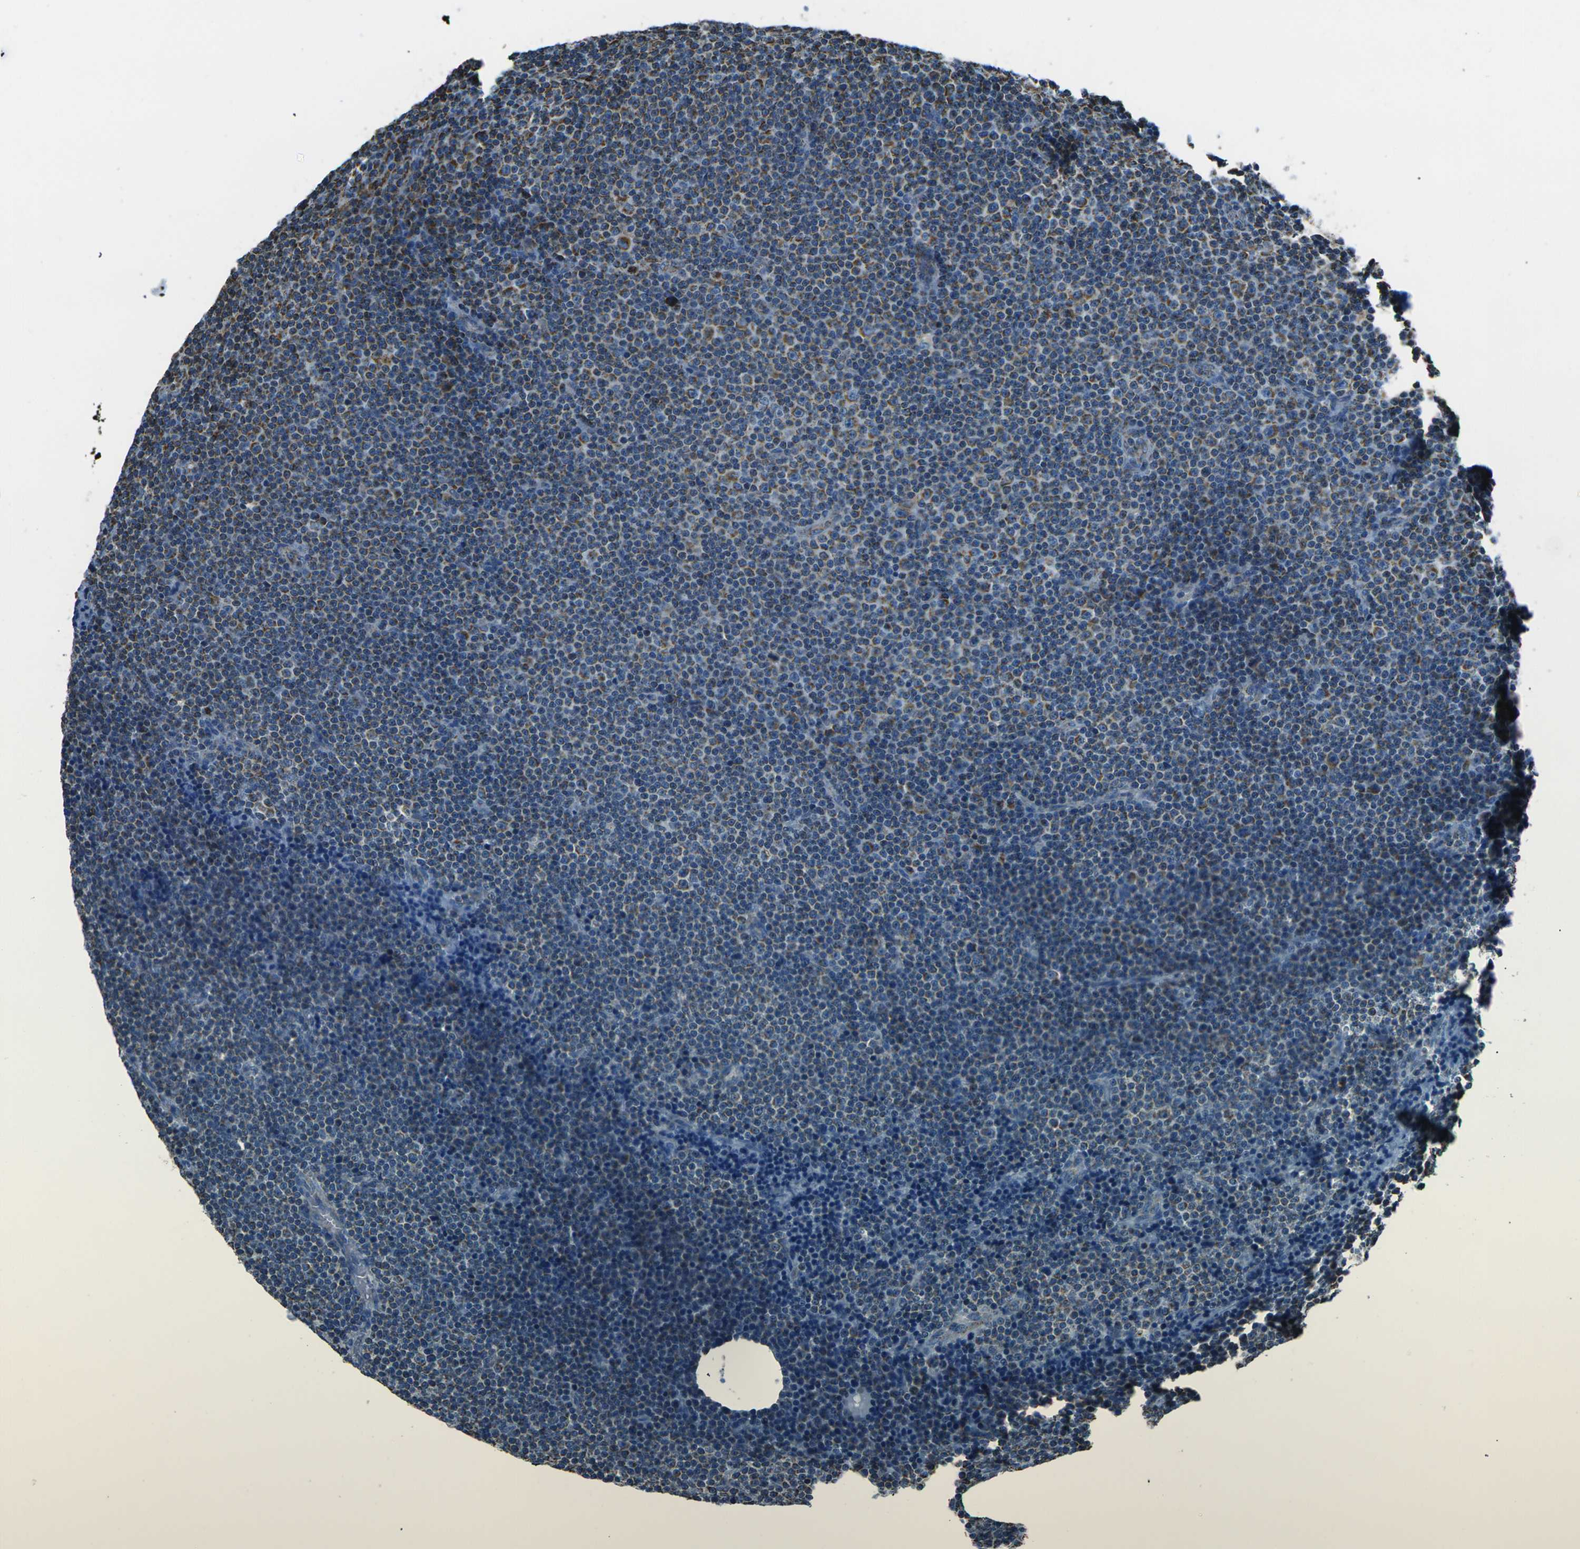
{"staining": {"intensity": "moderate", "quantity": ">75%", "location": "cytoplasmic/membranous"}, "tissue": "lymphoma", "cell_type": "Tumor cells", "image_type": "cancer", "snomed": [{"axis": "morphology", "description": "Malignant lymphoma, non-Hodgkin's type, Low grade"}, {"axis": "topography", "description": "Lymph node"}], "caption": "This histopathology image exhibits low-grade malignant lymphoma, non-Hodgkin's type stained with immunohistochemistry (IHC) to label a protein in brown. The cytoplasmic/membranous of tumor cells show moderate positivity for the protein. Nuclei are counter-stained blue.", "gene": "IRF3", "patient": {"sex": "female", "age": 67}}